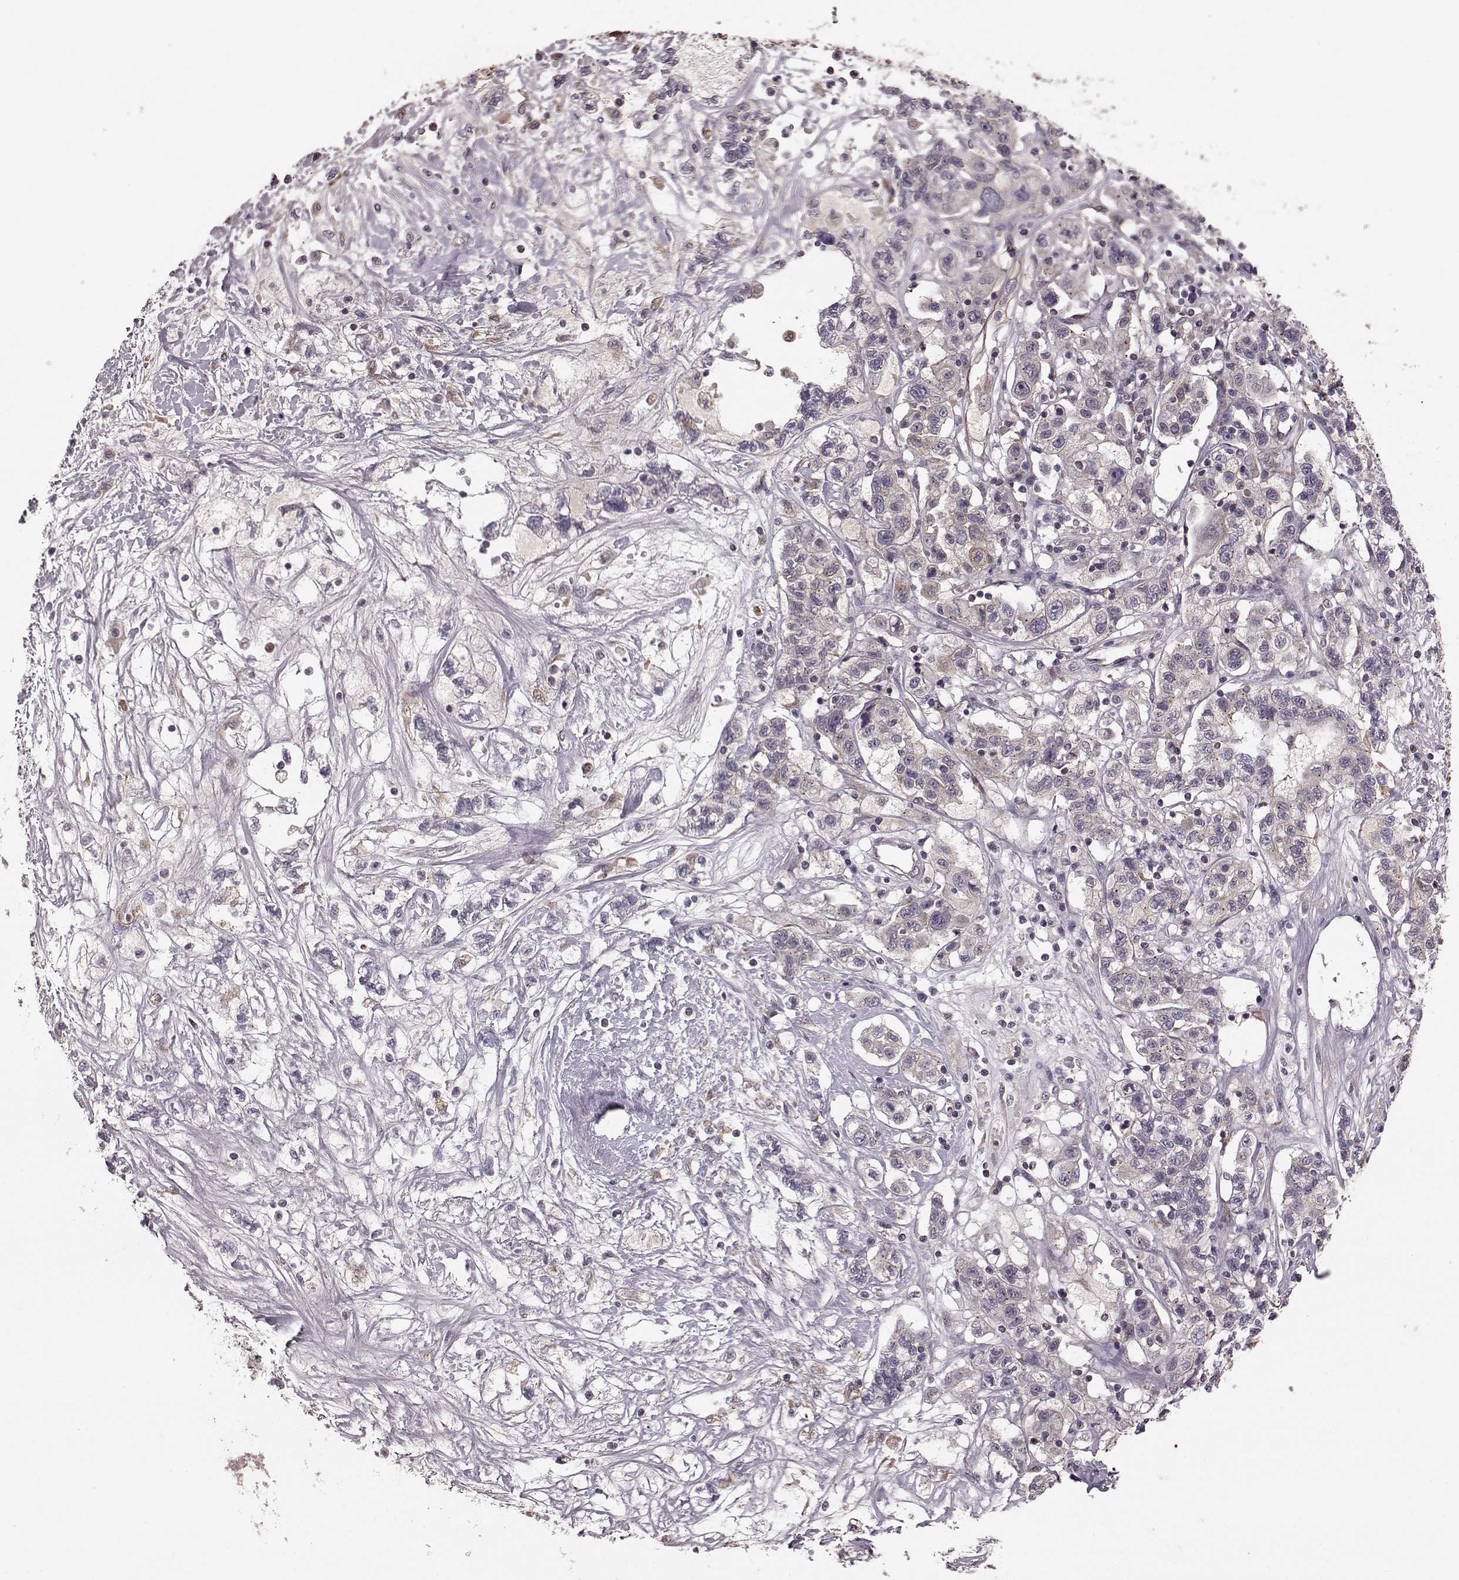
{"staining": {"intensity": "weak", "quantity": "25%-75%", "location": "cytoplasmic/membranous"}, "tissue": "liver cancer", "cell_type": "Tumor cells", "image_type": "cancer", "snomed": [{"axis": "morphology", "description": "Adenocarcinoma, NOS"}, {"axis": "morphology", "description": "Cholangiocarcinoma"}, {"axis": "topography", "description": "Liver"}], "caption": "High-magnification brightfield microscopy of liver cancer stained with DAB (brown) and counterstained with hematoxylin (blue). tumor cells exhibit weak cytoplasmic/membranous positivity is seen in approximately25%-75% of cells.", "gene": "NTF3", "patient": {"sex": "male", "age": 64}}